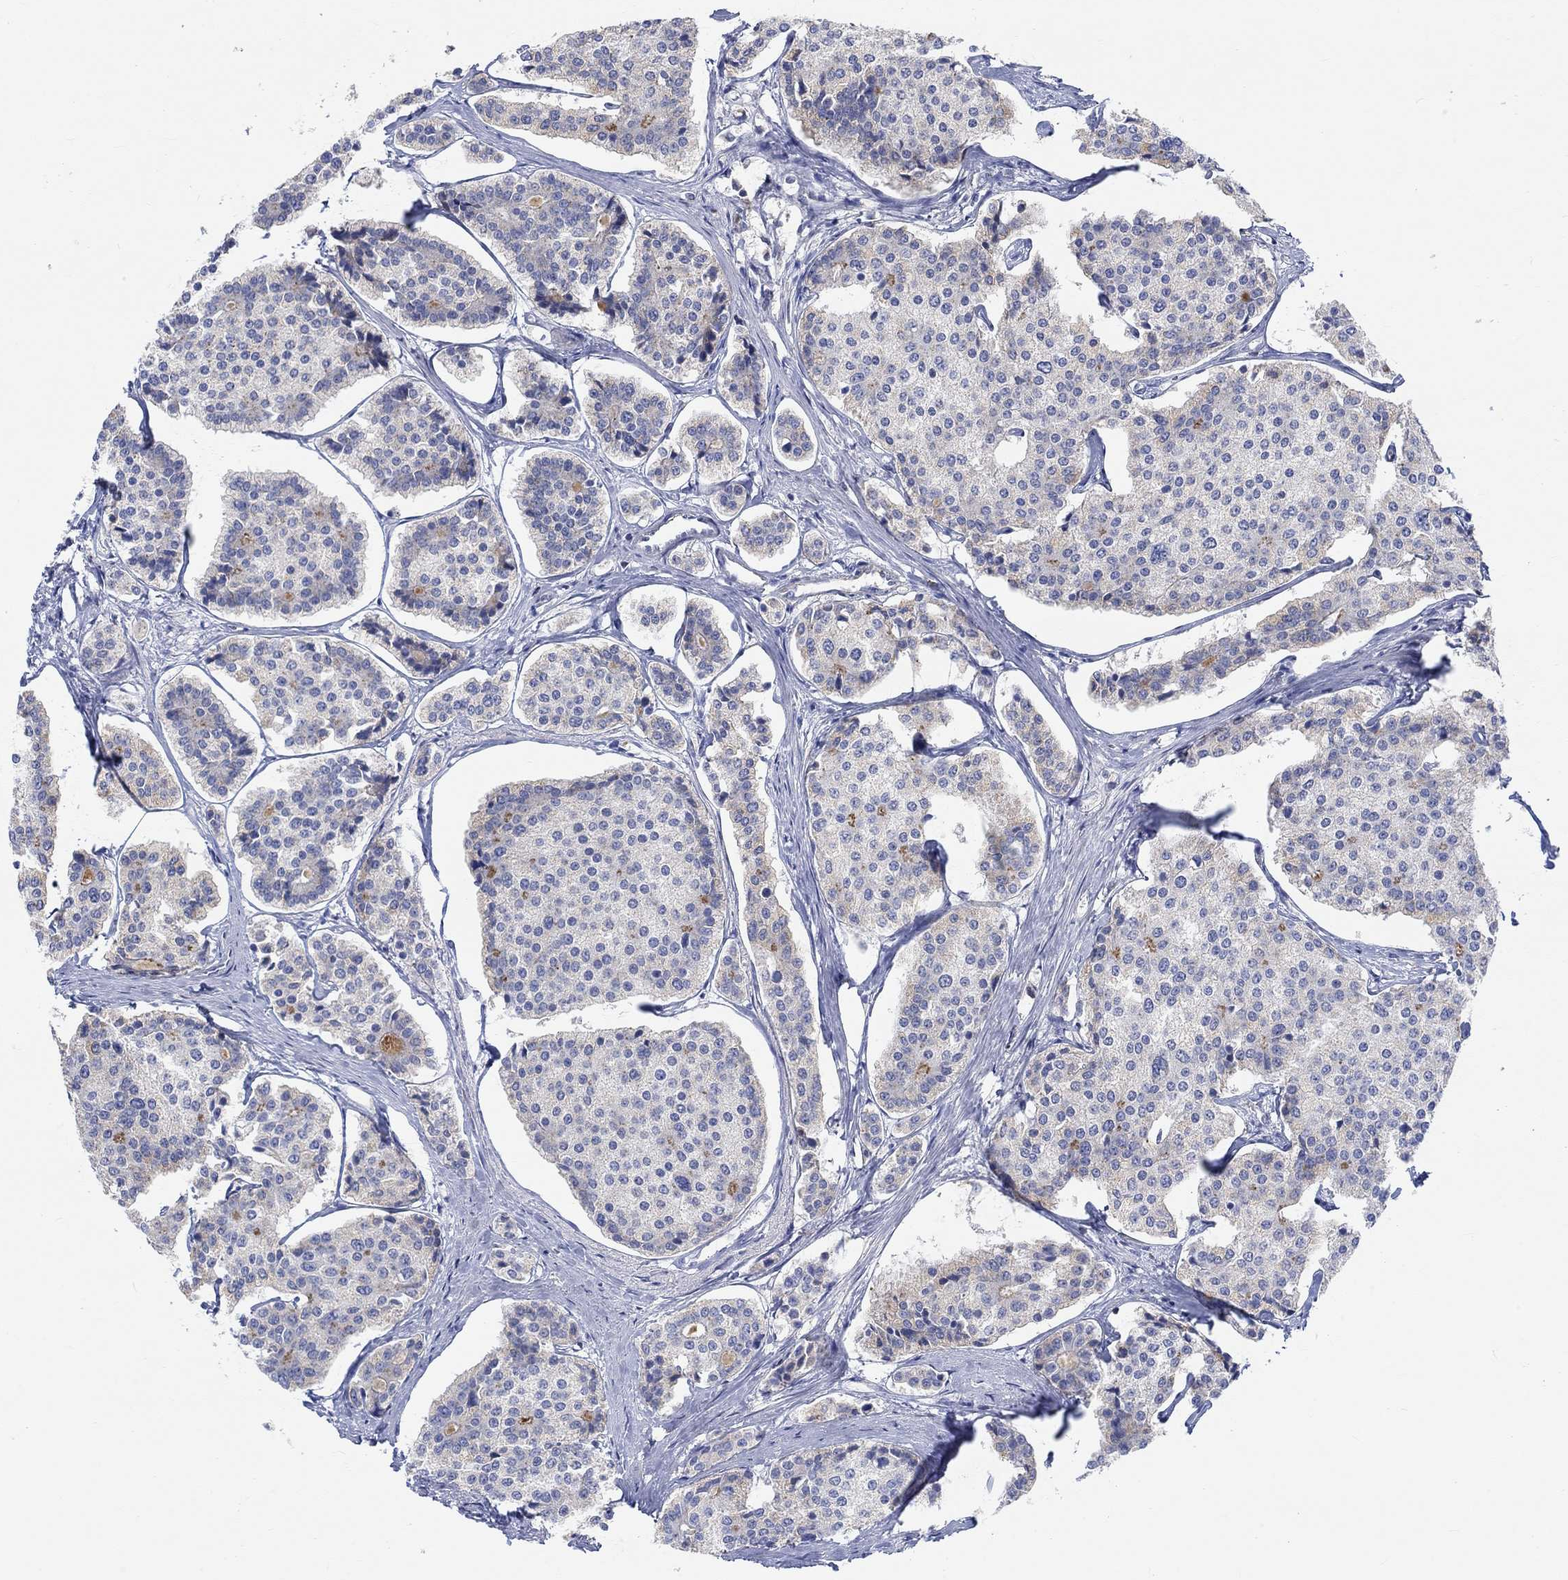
{"staining": {"intensity": "negative", "quantity": "none", "location": "none"}, "tissue": "carcinoid", "cell_type": "Tumor cells", "image_type": "cancer", "snomed": [{"axis": "morphology", "description": "Carcinoid, malignant, NOS"}, {"axis": "topography", "description": "Small intestine"}], "caption": "The immunohistochemistry photomicrograph has no significant positivity in tumor cells of carcinoid (malignant) tissue.", "gene": "NAV3", "patient": {"sex": "female", "age": 65}}